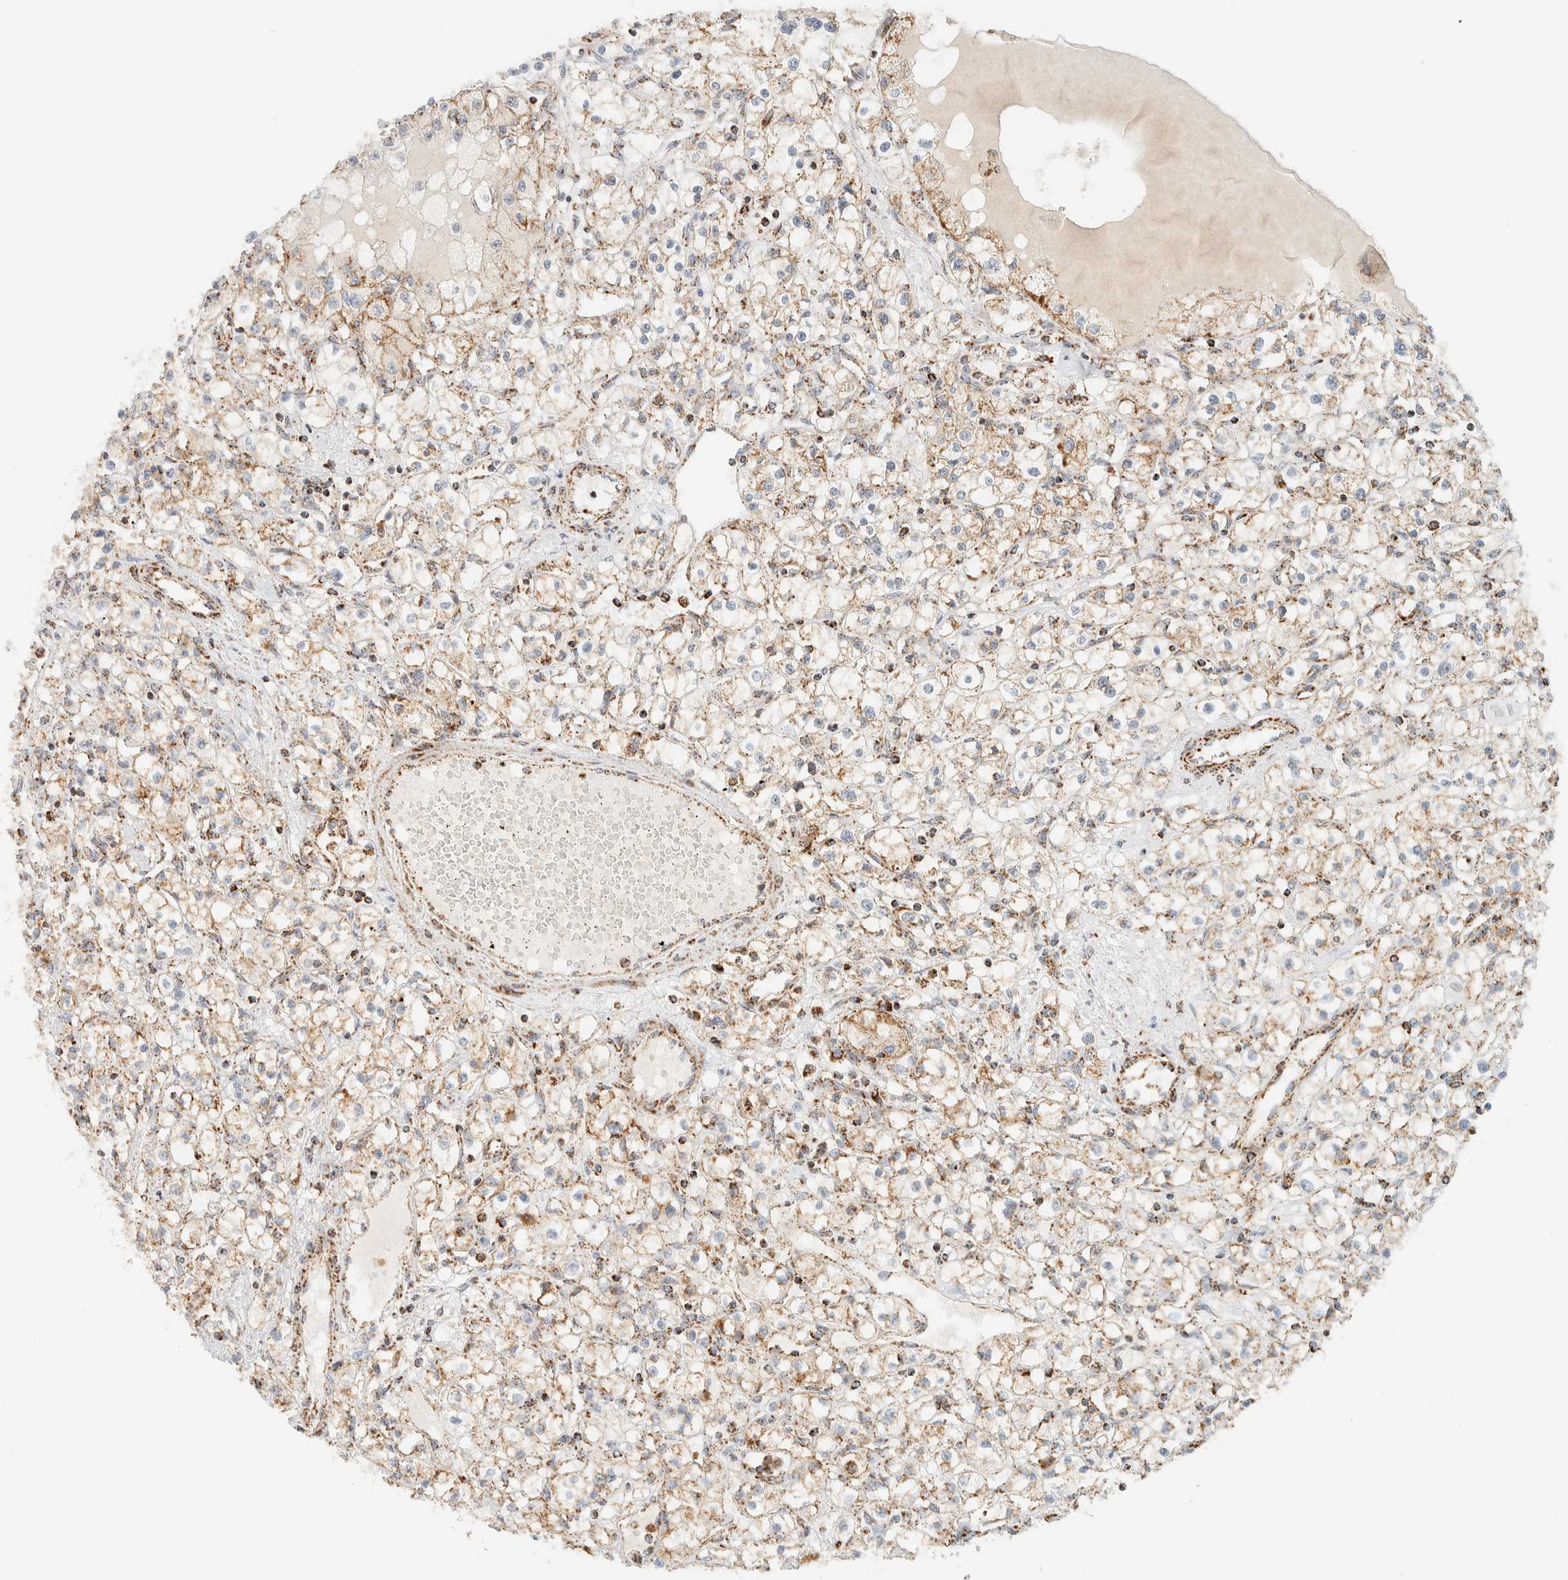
{"staining": {"intensity": "moderate", "quantity": ">75%", "location": "cytoplasmic/membranous"}, "tissue": "renal cancer", "cell_type": "Tumor cells", "image_type": "cancer", "snomed": [{"axis": "morphology", "description": "Adenocarcinoma, NOS"}, {"axis": "topography", "description": "Kidney"}], "caption": "Renal cancer was stained to show a protein in brown. There is medium levels of moderate cytoplasmic/membranous positivity in approximately >75% of tumor cells.", "gene": "KIFAP3", "patient": {"sex": "male", "age": 56}}